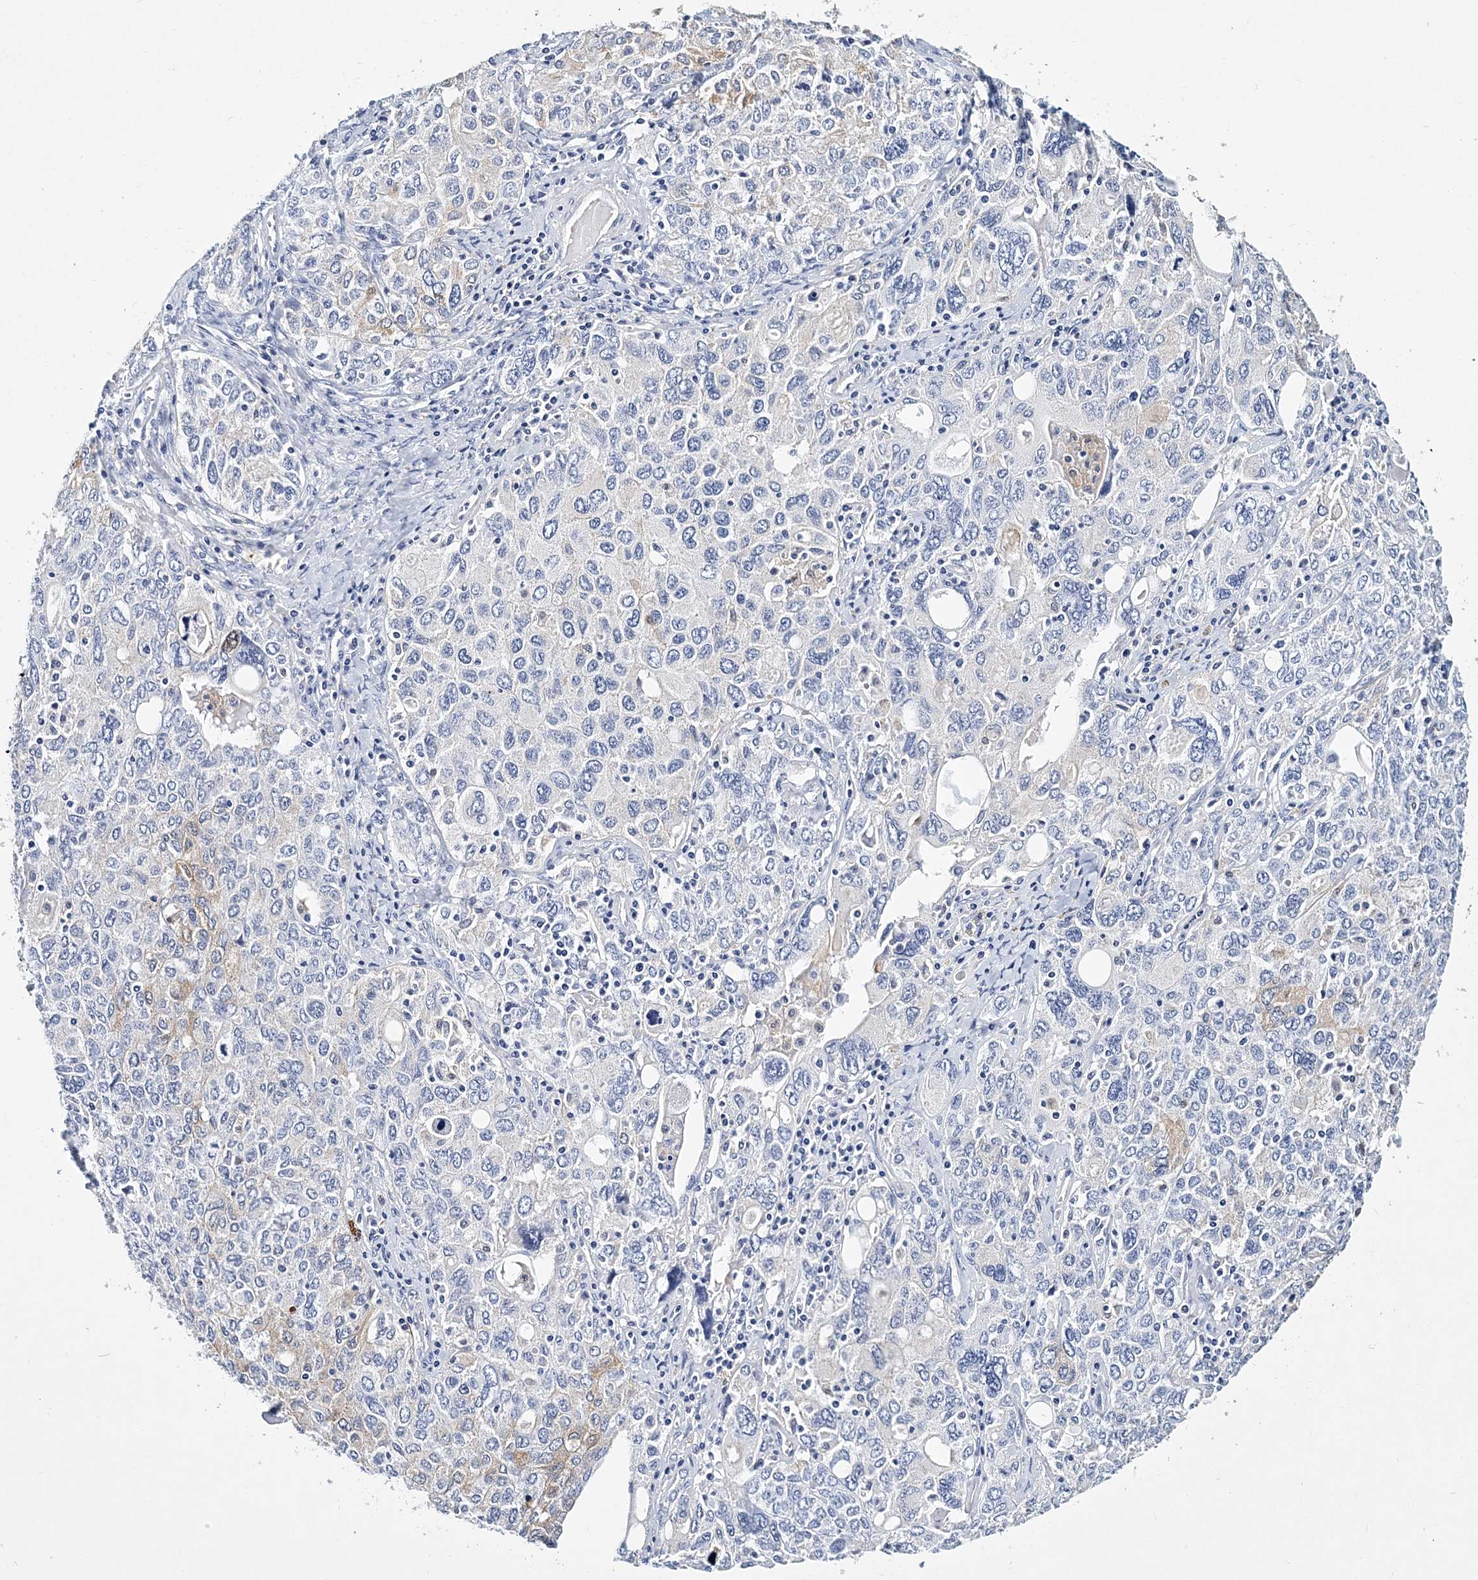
{"staining": {"intensity": "negative", "quantity": "none", "location": "none"}, "tissue": "ovarian cancer", "cell_type": "Tumor cells", "image_type": "cancer", "snomed": [{"axis": "morphology", "description": "Carcinoma, endometroid"}, {"axis": "topography", "description": "Ovary"}], "caption": "An immunohistochemistry photomicrograph of endometroid carcinoma (ovarian) is shown. There is no staining in tumor cells of endometroid carcinoma (ovarian). The staining was performed using DAB (3,3'-diaminobenzidine) to visualize the protein expression in brown, while the nuclei were stained in blue with hematoxylin (Magnification: 20x).", "gene": "ITGA2B", "patient": {"sex": "female", "age": 62}}